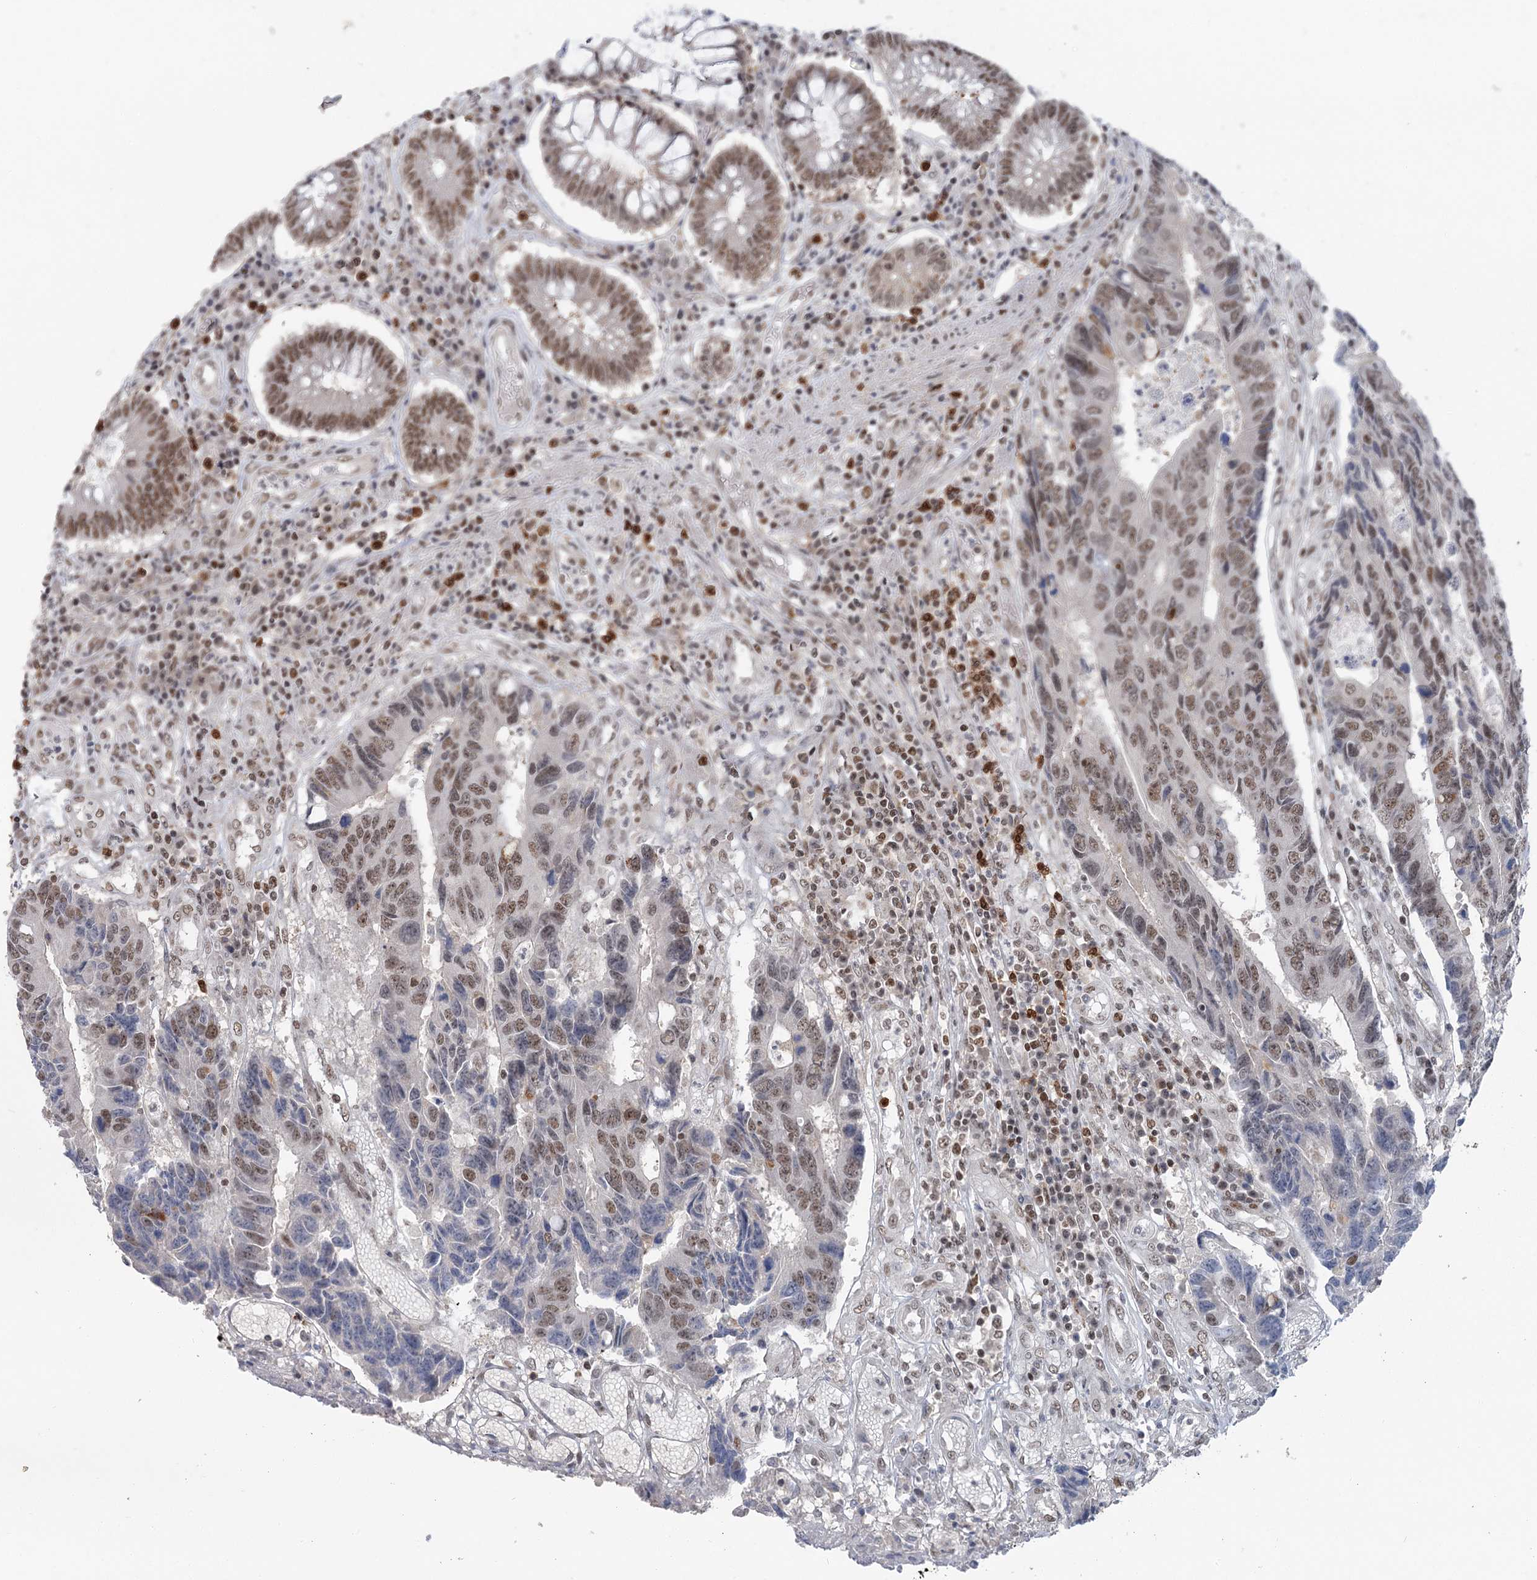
{"staining": {"intensity": "moderate", "quantity": "25%-75%", "location": "nuclear"}, "tissue": "colorectal cancer", "cell_type": "Tumor cells", "image_type": "cancer", "snomed": [{"axis": "morphology", "description": "Adenocarcinoma, NOS"}, {"axis": "topography", "description": "Rectum"}], "caption": "Protein expression analysis of colorectal cancer reveals moderate nuclear positivity in approximately 25%-75% of tumor cells.", "gene": "PDS5A", "patient": {"sex": "male", "age": 84}}